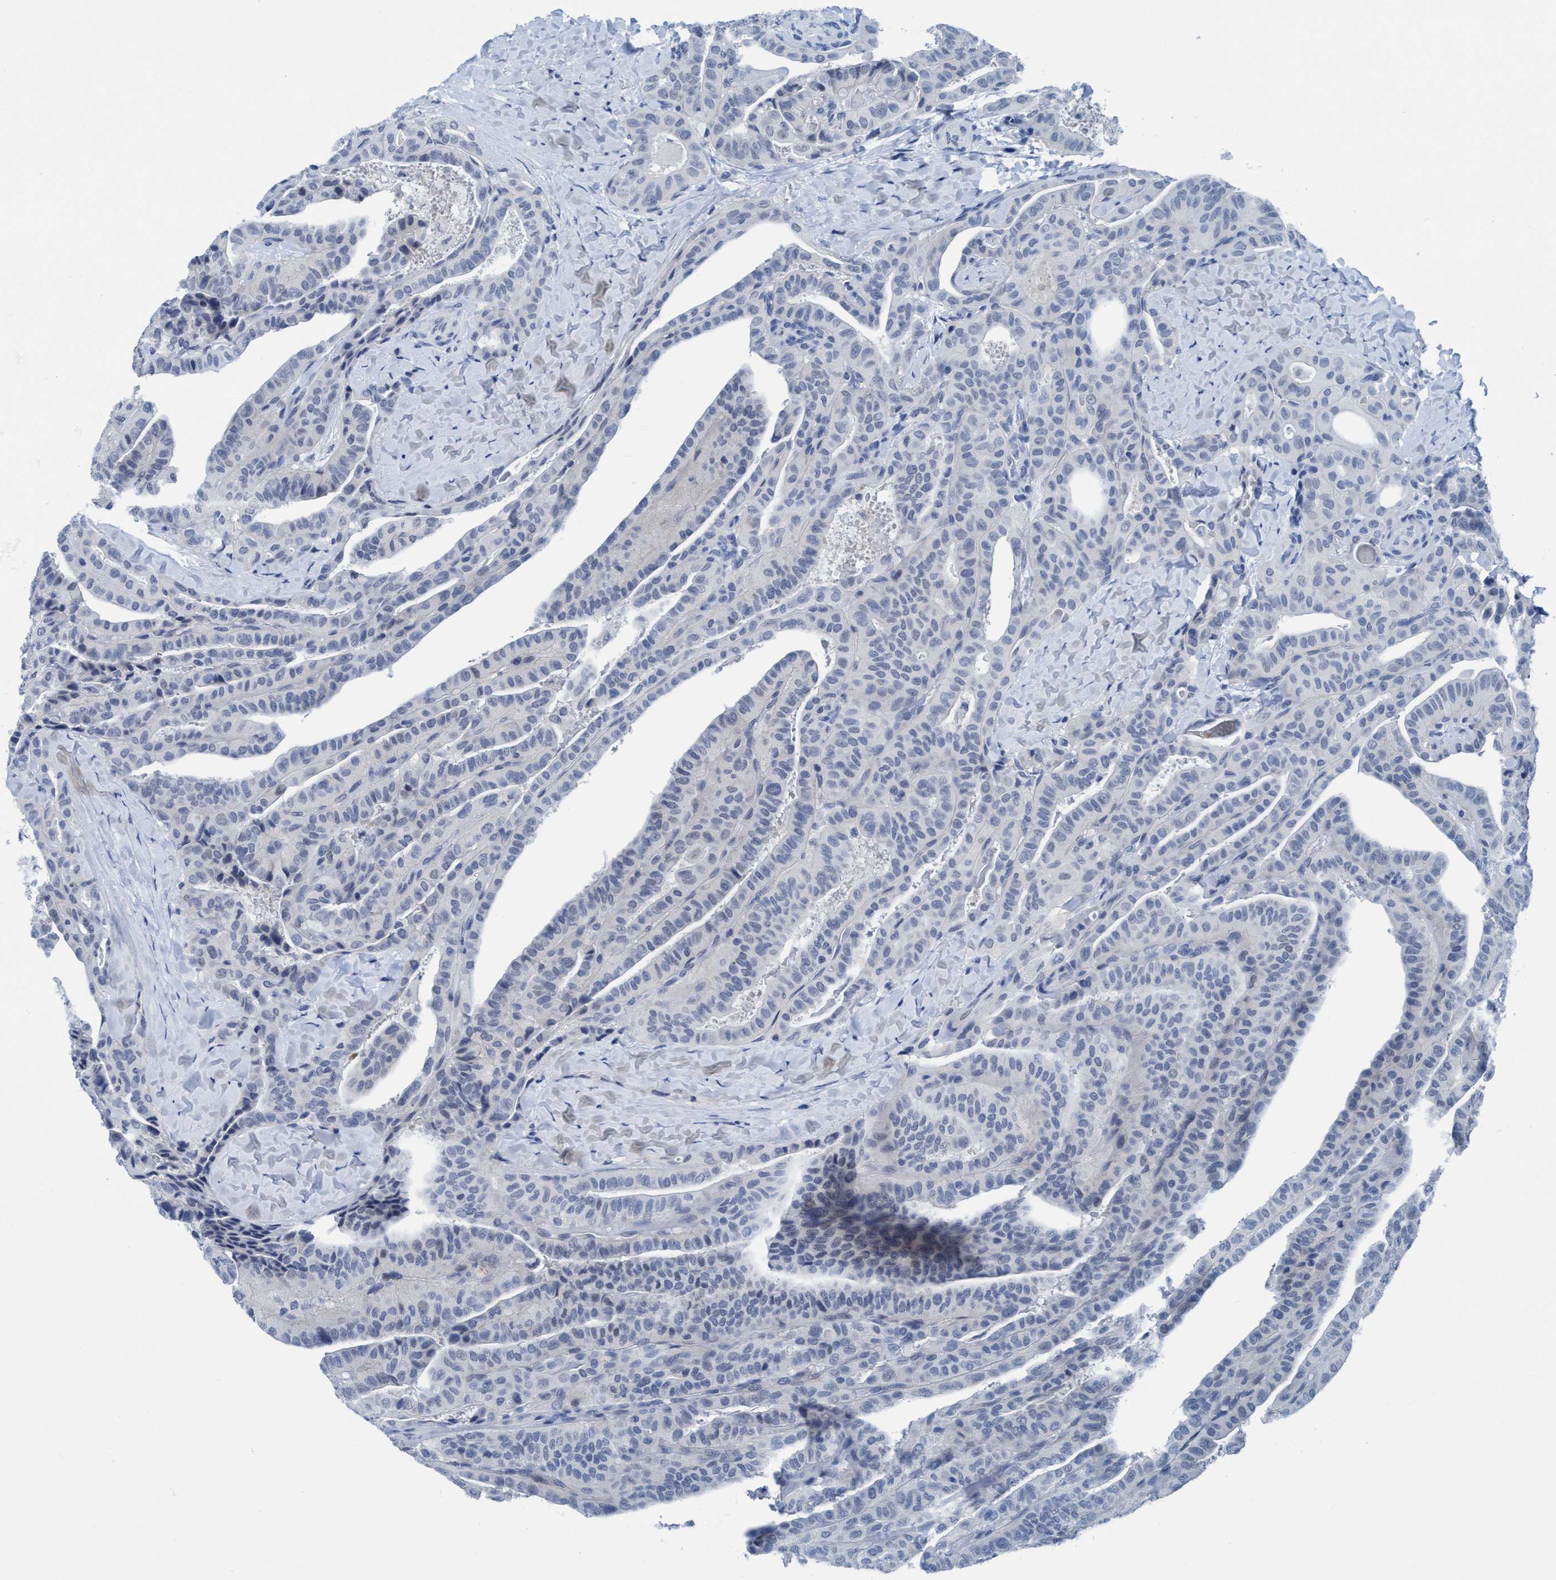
{"staining": {"intensity": "negative", "quantity": "none", "location": "none"}, "tissue": "thyroid cancer", "cell_type": "Tumor cells", "image_type": "cancer", "snomed": [{"axis": "morphology", "description": "Papillary adenocarcinoma, NOS"}, {"axis": "topography", "description": "Thyroid gland"}], "caption": "A high-resolution micrograph shows immunohistochemistry (IHC) staining of thyroid papillary adenocarcinoma, which displays no significant expression in tumor cells.", "gene": "DNAI1", "patient": {"sex": "male", "age": 77}}